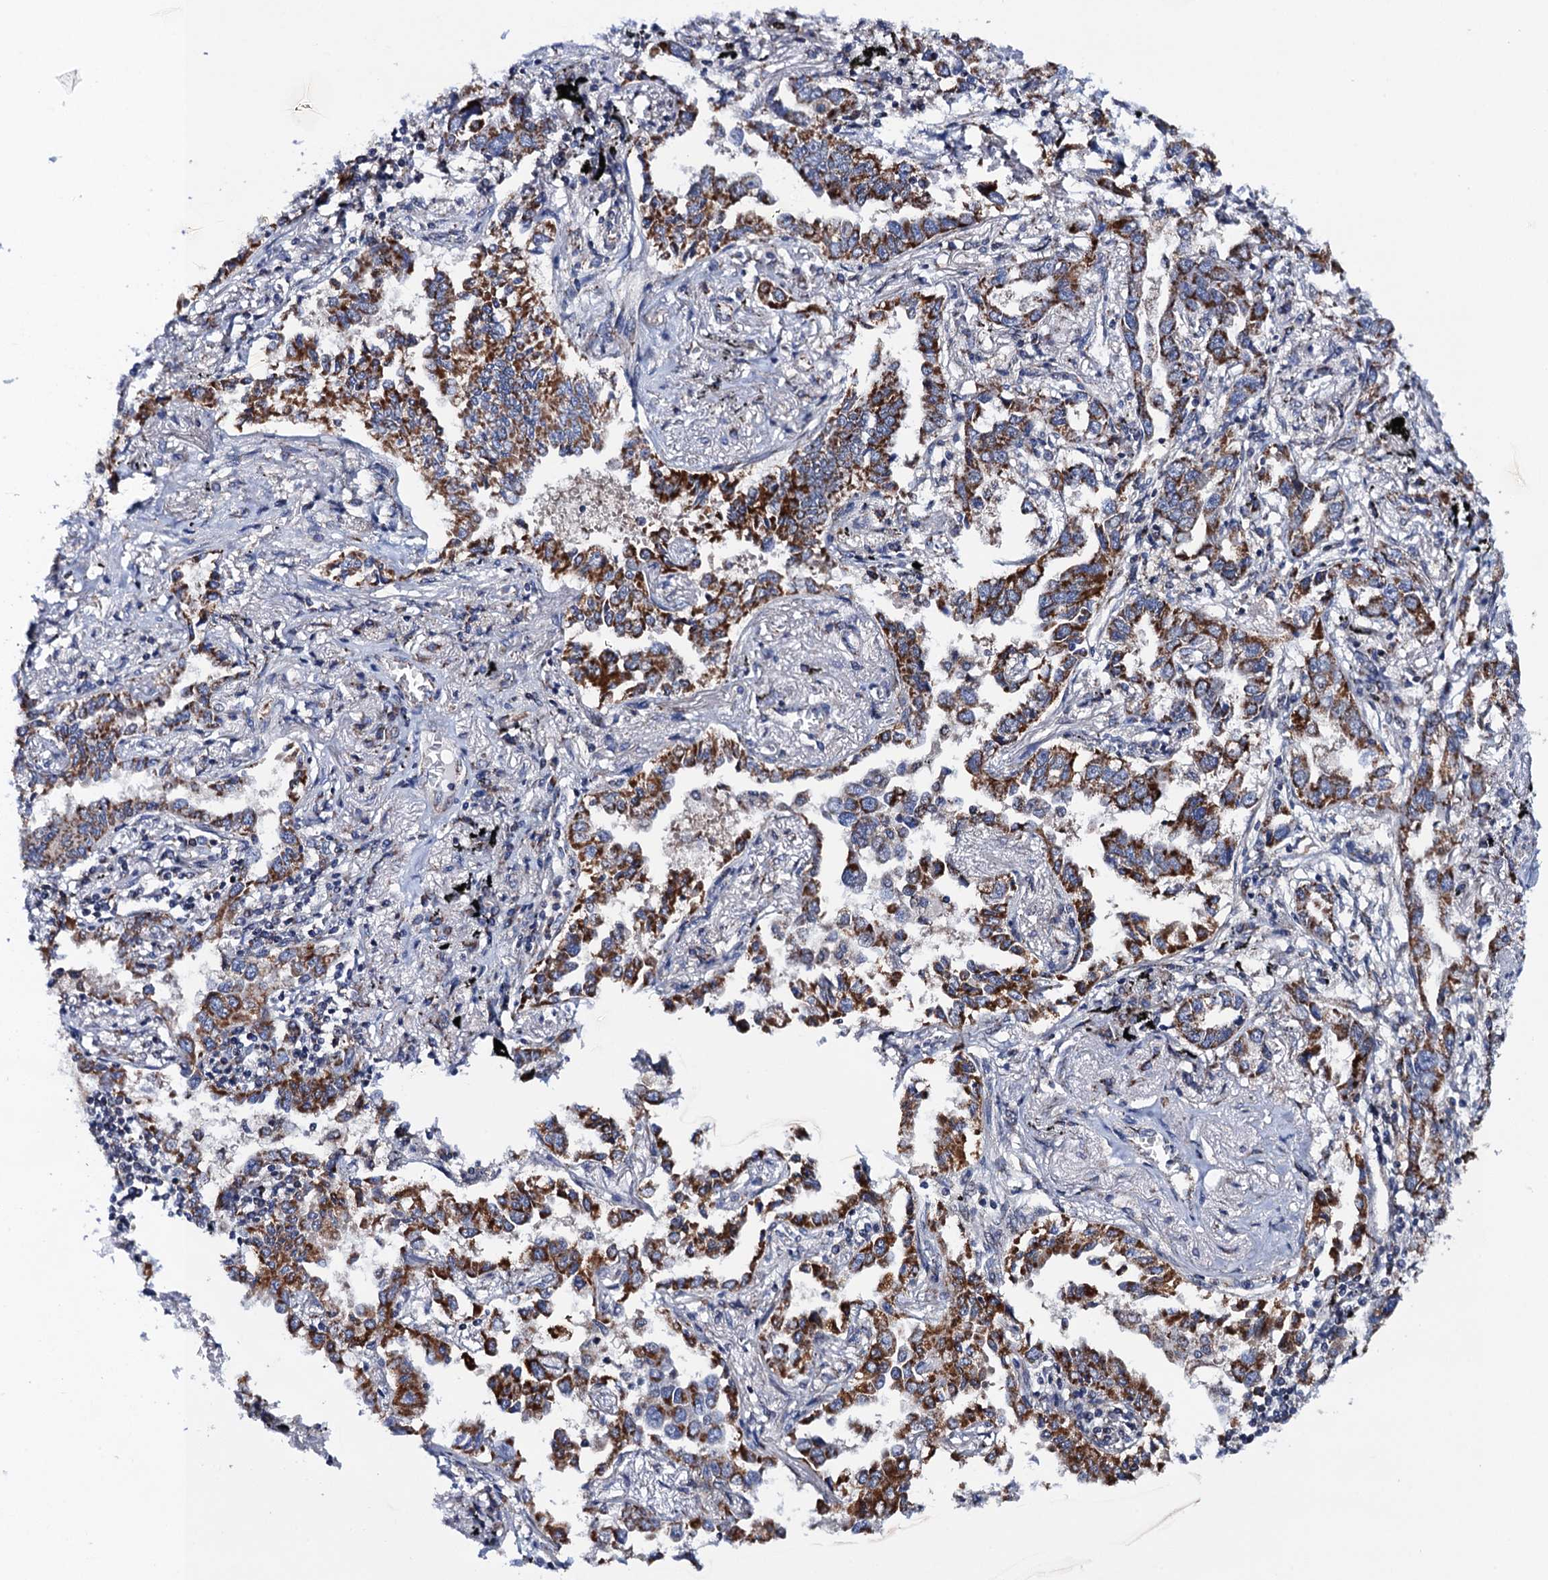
{"staining": {"intensity": "moderate", "quantity": ">75%", "location": "cytoplasmic/membranous"}, "tissue": "lung cancer", "cell_type": "Tumor cells", "image_type": "cancer", "snomed": [{"axis": "morphology", "description": "Adenocarcinoma, NOS"}, {"axis": "topography", "description": "Lung"}], "caption": "There is medium levels of moderate cytoplasmic/membranous positivity in tumor cells of lung cancer, as demonstrated by immunohistochemical staining (brown color).", "gene": "PTCD3", "patient": {"sex": "male", "age": 67}}